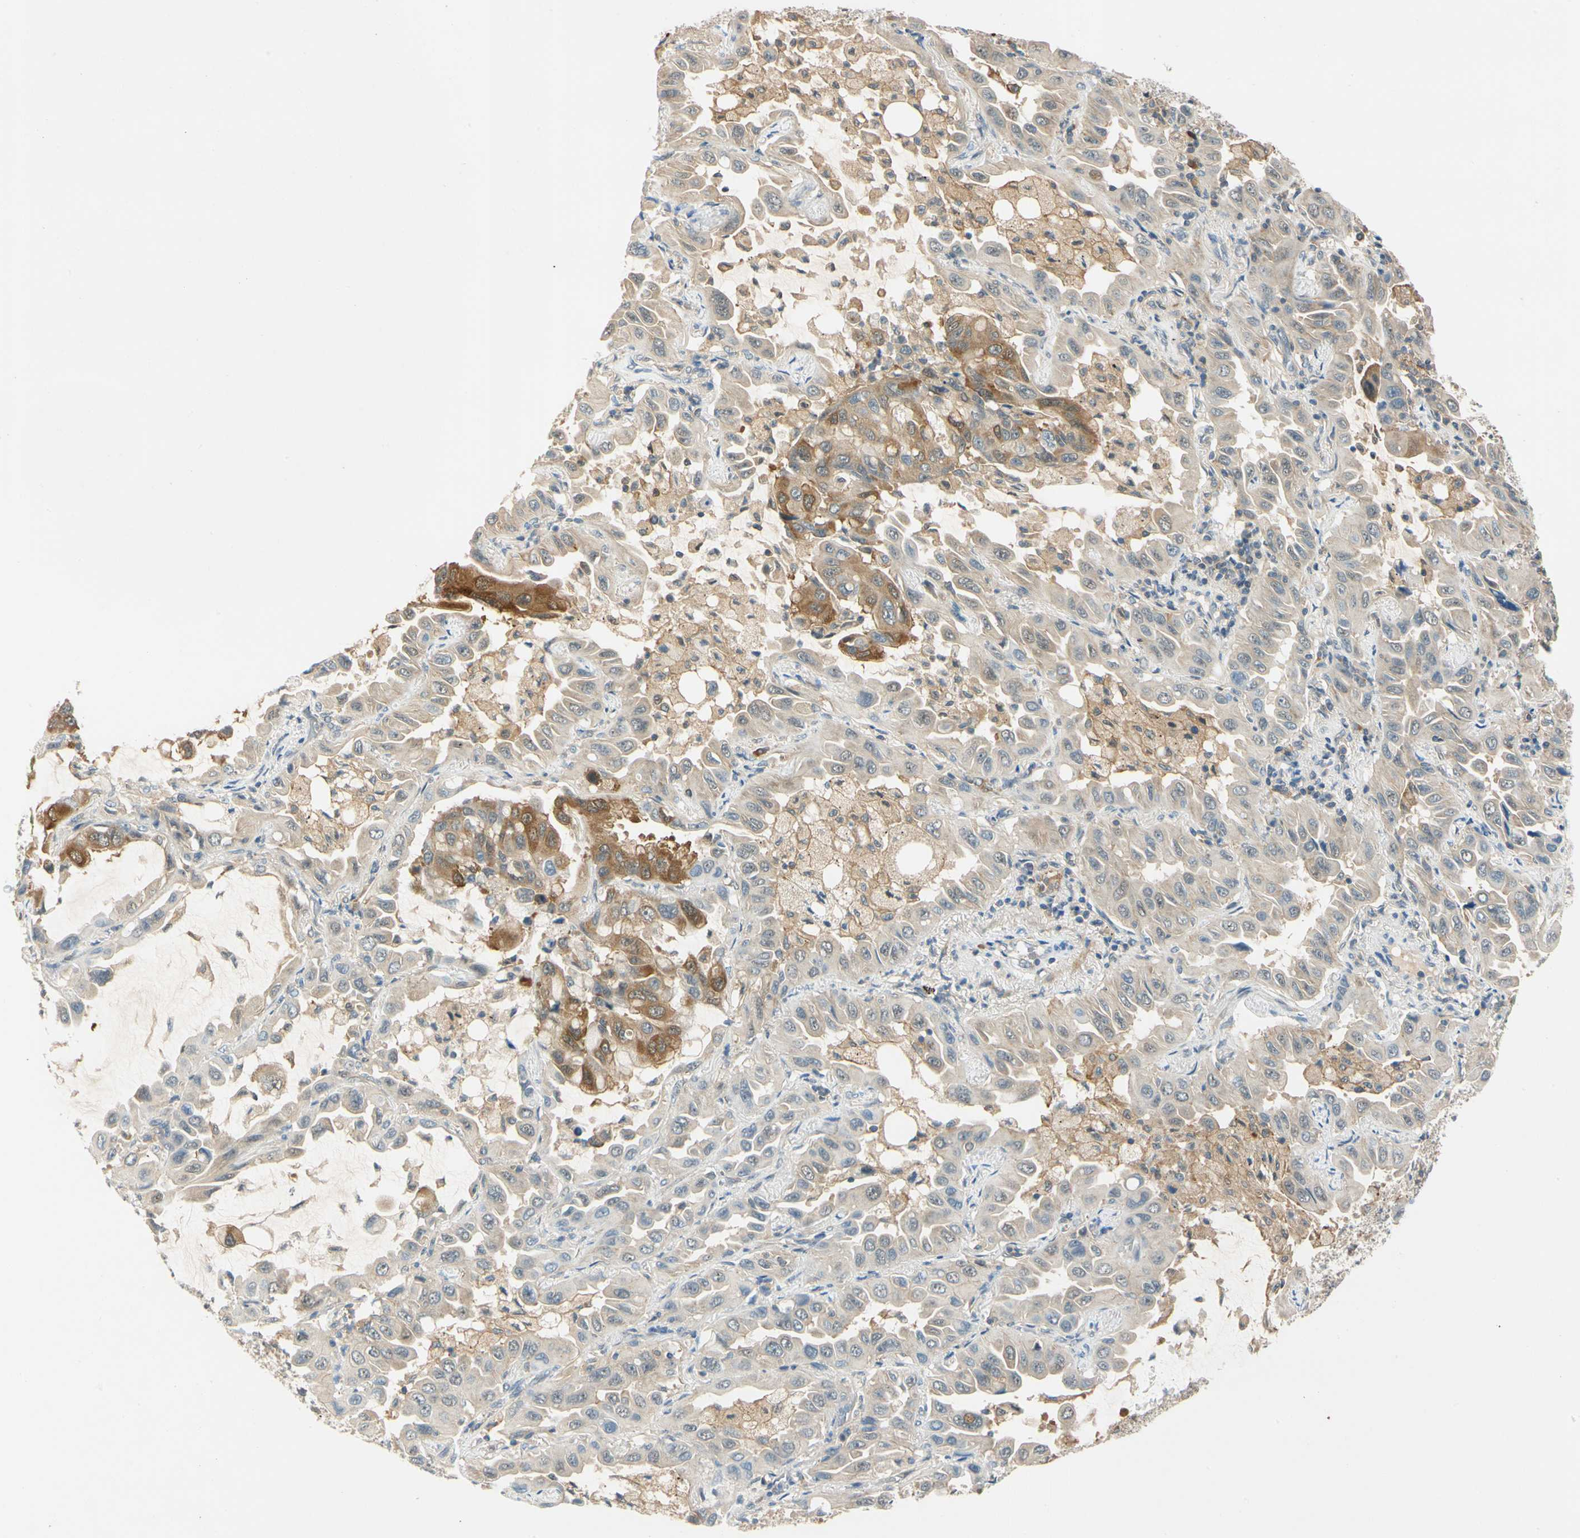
{"staining": {"intensity": "moderate", "quantity": ">75%", "location": "cytoplasmic/membranous"}, "tissue": "lung cancer", "cell_type": "Tumor cells", "image_type": "cancer", "snomed": [{"axis": "morphology", "description": "Adenocarcinoma, NOS"}, {"axis": "topography", "description": "Lung"}], "caption": "A micrograph of adenocarcinoma (lung) stained for a protein displays moderate cytoplasmic/membranous brown staining in tumor cells.", "gene": "WIPI1", "patient": {"sex": "male", "age": 64}}